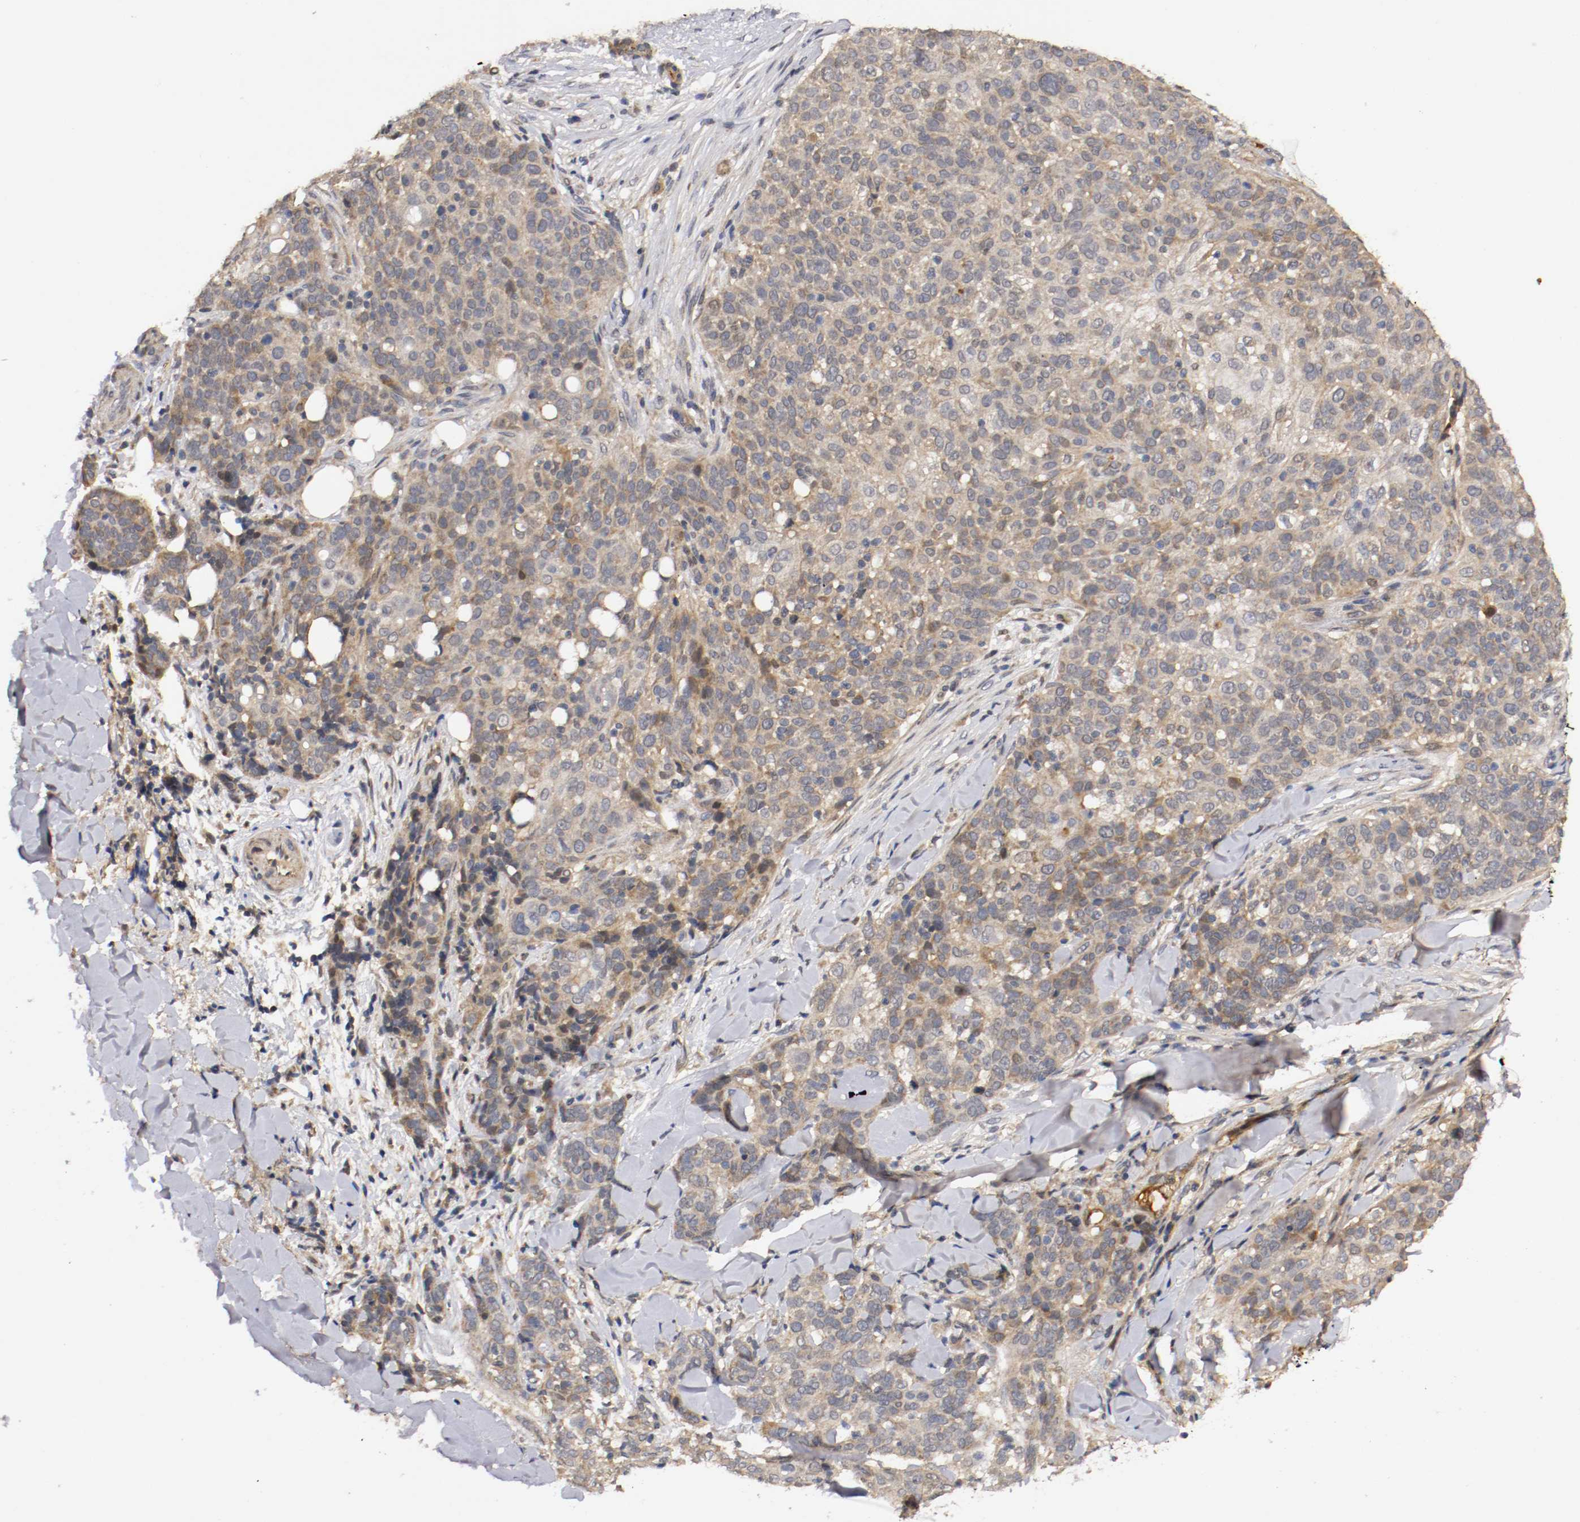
{"staining": {"intensity": "moderate", "quantity": "25%-75%", "location": "cytoplasmic/membranous"}, "tissue": "skin cancer", "cell_type": "Tumor cells", "image_type": "cancer", "snomed": [{"axis": "morphology", "description": "Normal tissue, NOS"}, {"axis": "morphology", "description": "Squamous cell carcinoma, NOS"}, {"axis": "topography", "description": "Skin"}], "caption": "Tumor cells reveal medium levels of moderate cytoplasmic/membranous staining in about 25%-75% of cells in human squamous cell carcinoma (skin).", "gene": "TNFRSF1B", "patient": {"sex": "female", "age": 83}}